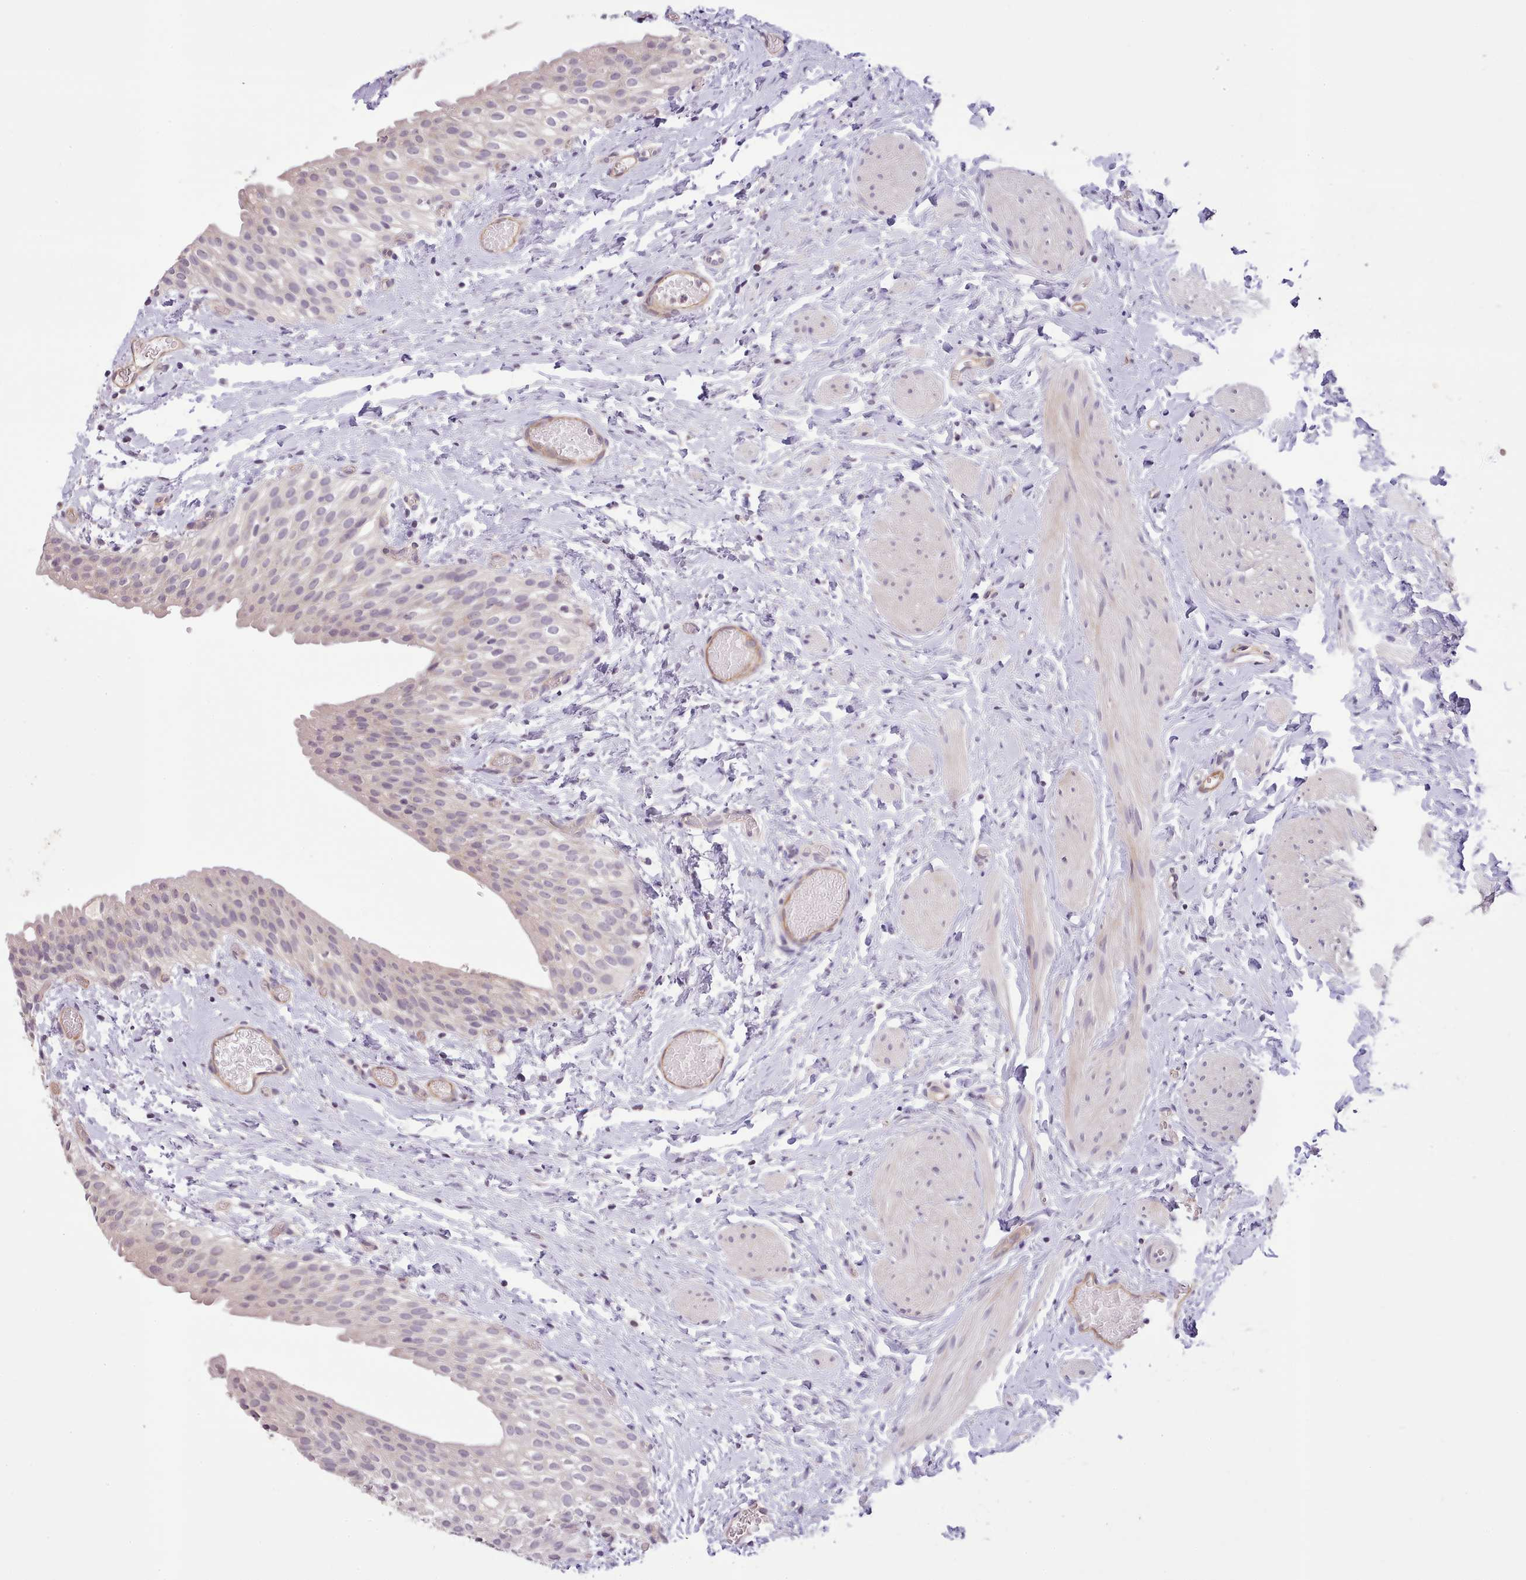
{"staining": {"intensity": "negative", "quantity": "none", "location": "none"}, "tissue": "urinary bladder", "cell_type": "Urothelial cells", "image_type": "normal", "snomed": [{"axis": "morphology", "description": "Normal tissue, NOS"}, {"axis": "topography", "description": "Urinary bladder"}], "caption": "High power microscopy photomicrograph of an immunohistochemistry (IHC) histopathology image of unremarkable urinary bladder, revealing no significant staining in urothelial cells.", "gene": "ZNF658", "patient": {"sex": "male", "age": 1}}